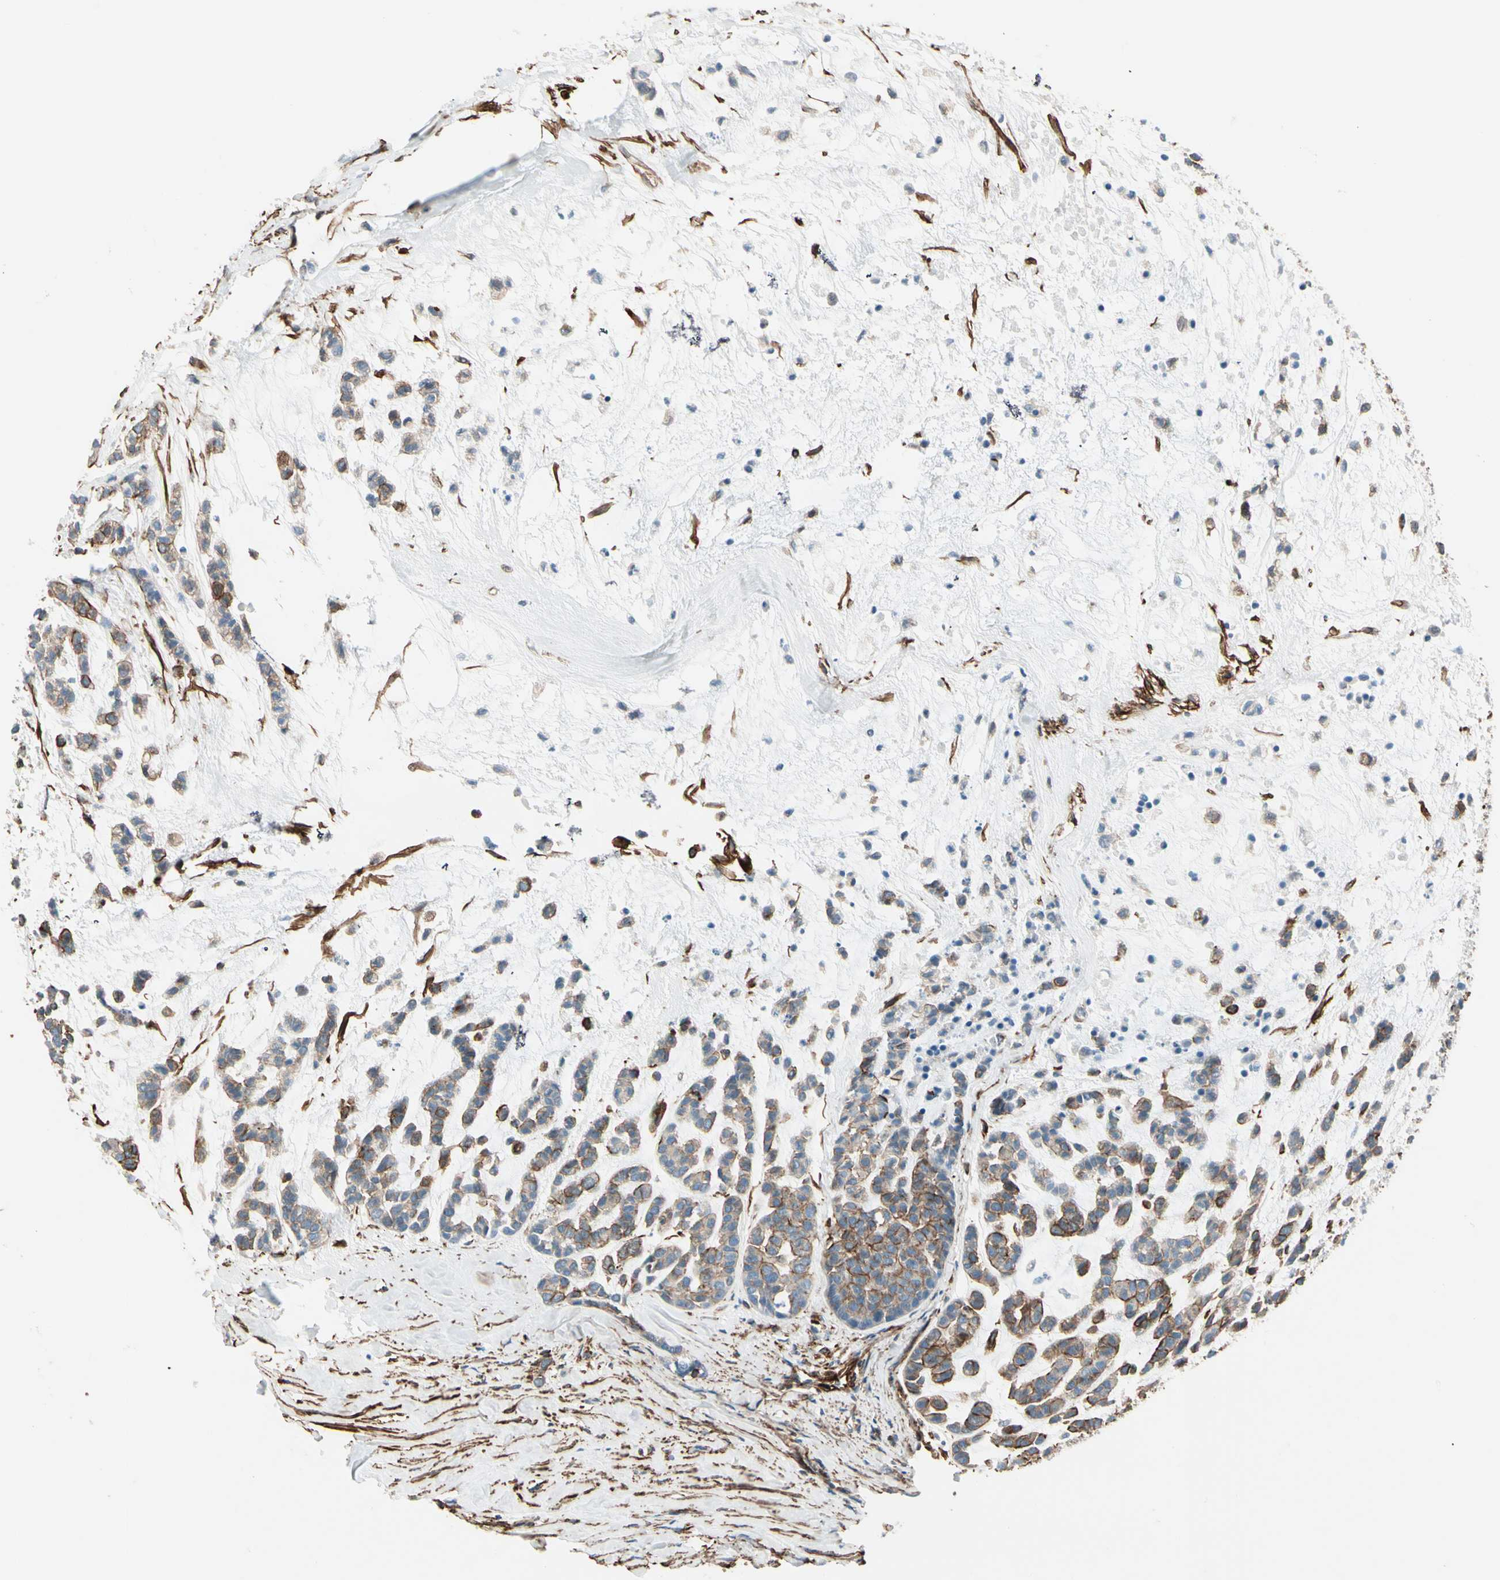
{"staining": {"intensity": "moderate", "quantity": ">75%", "location": "cytoplasmic/membranous"}, "tissue": "head and neck cancer", "cell_type": "Tumor cells", "image_type": "cancer", "snomed": [{"axis": "morphology", "description": "Adenocarcinoma, NOS"}, {"axis": "morphology", "description": "Adenoma, NOS"}, {"axis": "topography", "description": "Head-Neck"}], "caption": "Human head and neck cancer stained with a brown dye exhibits moderate cytoplasmic/membranous positive staining in approximately >75% of tumor cells.", "gene": "CALD1", "patient": {"sex": "female", "age": 55}}